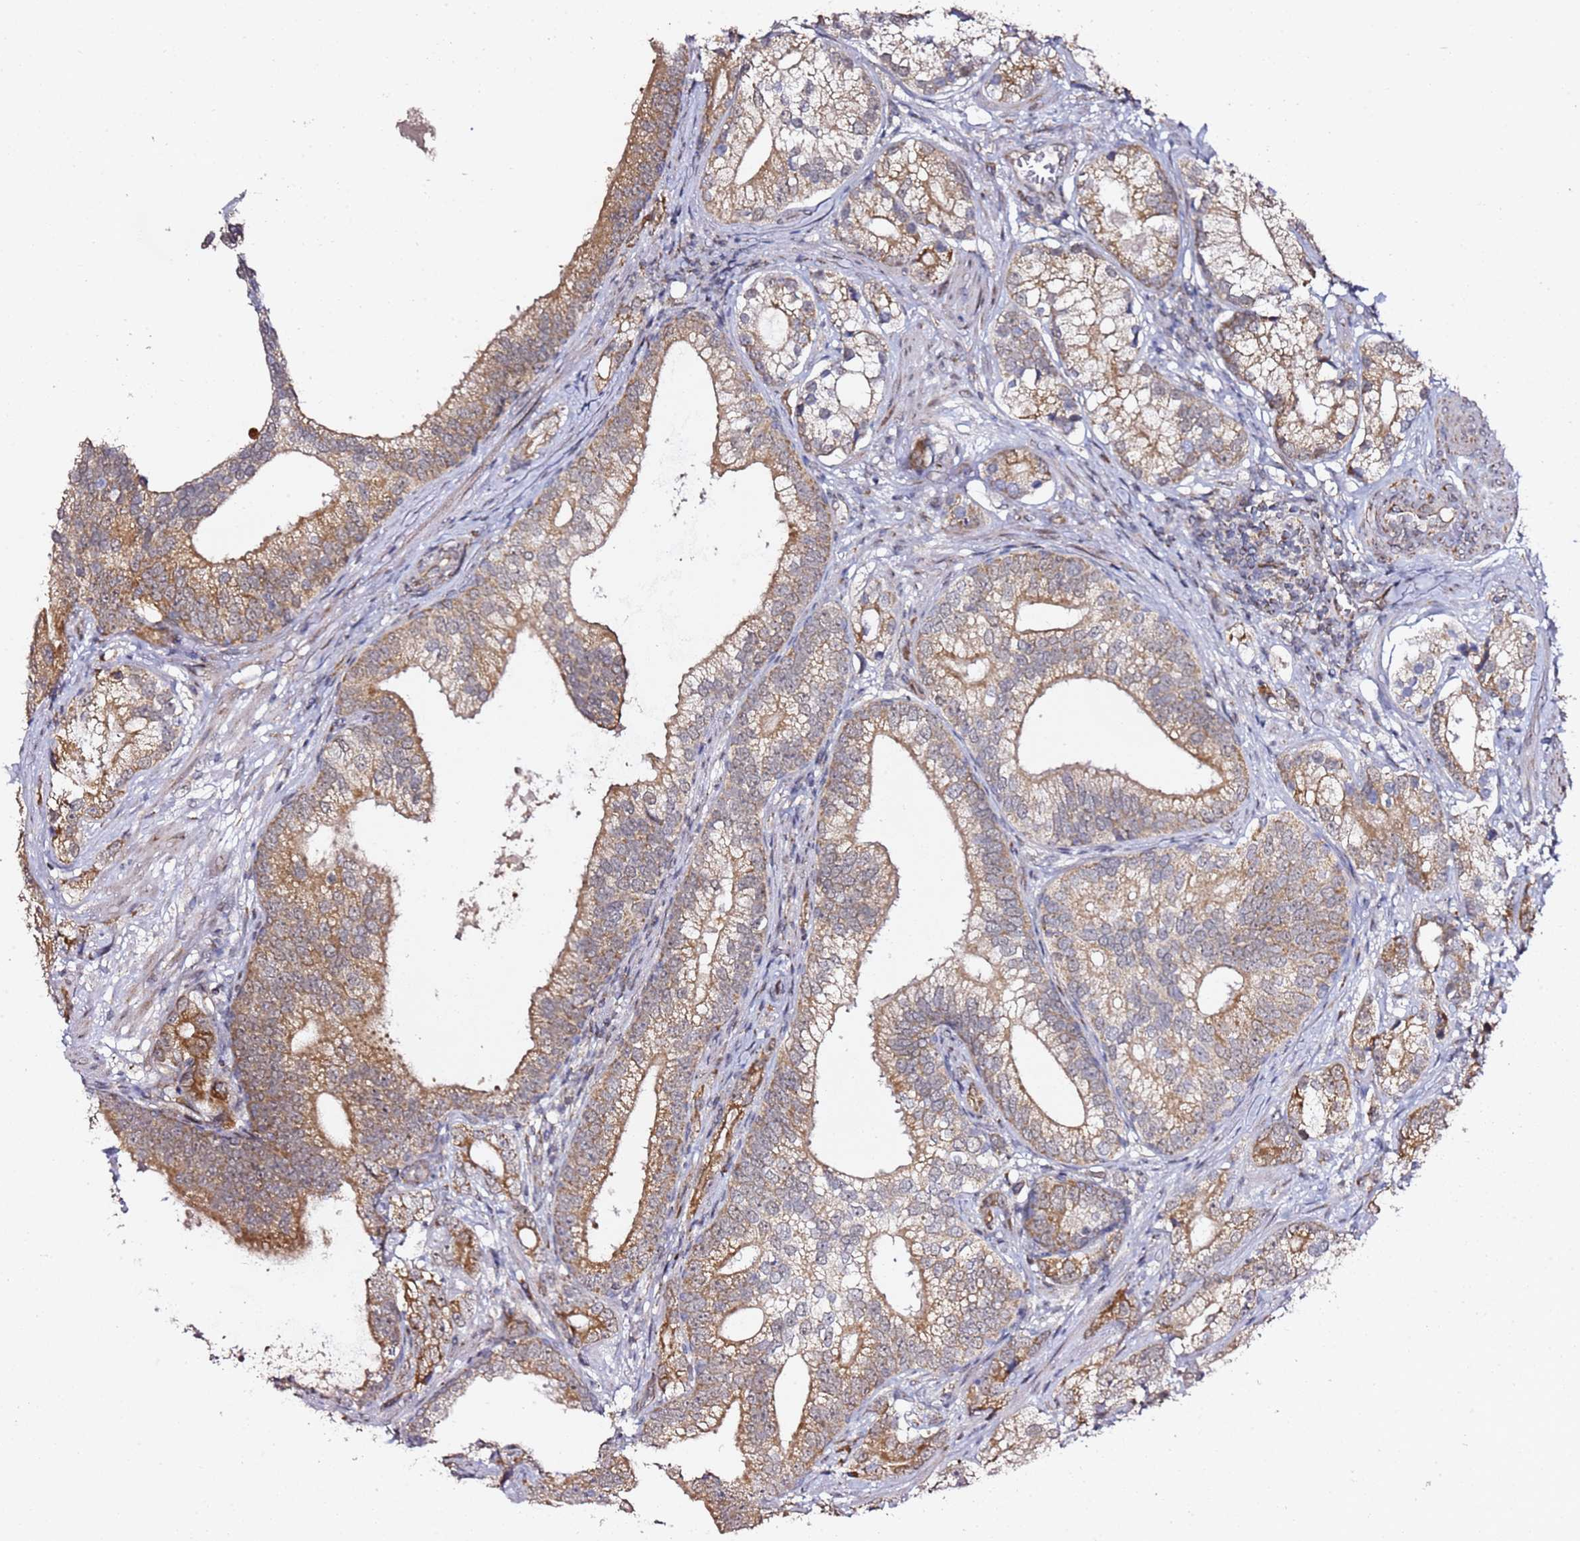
{"staining": {"intensity": "moderate", "quantity": ">75%", "location": "cytoplasmic/membranous"}, "tissue": "prostate cancer", "cell_type": "Tumor cells", "image_type": "cancer", "snomed": [{"axis": "morphology", "description": "Adenocarcinoma, High grade"}, {"axis": "topography", "description": "Prostate"}], "caption": "Moderate cytoplasmic/membranous protein positivity is present in approximately >75% of tumor cells in prostate cancer (high-grade adenocarcinoma).", "gene": "TP53AIP1", "patient": {"sex": "male", "age": 75}}